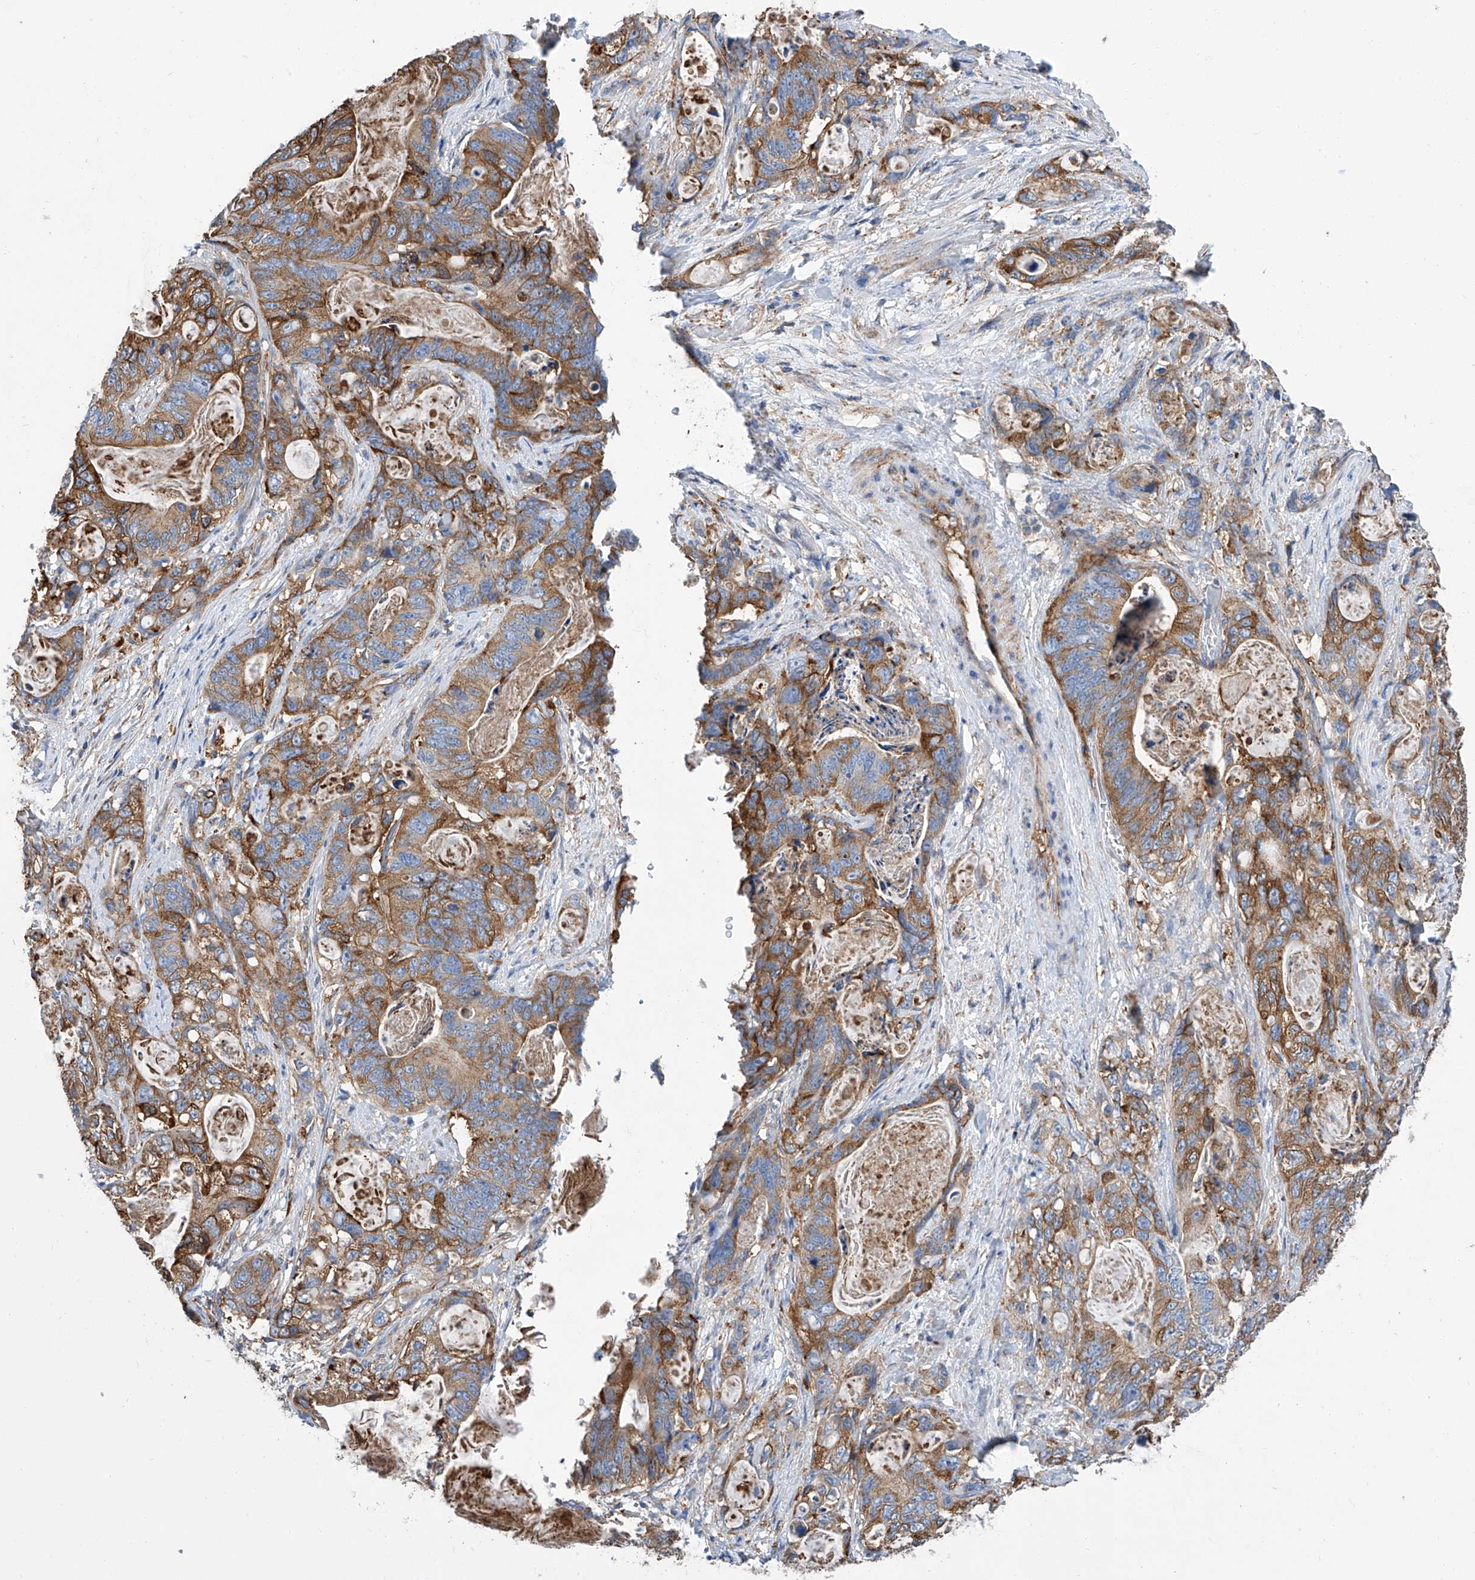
{"staining": {"intensity": "moderate", "quantity": ">75%", "location": "cytoplasmic/membranous"}, "tissue": "stomach cancer", "cell_type": "Tumor cells", "image_type": "cancer", "snomed": [{"axis": "morphology", "description": "Normal tissue, NOS"}, {"axis": "morphology", "description": "Adenocarcinoma, NOS"}, {"axis": "topography", "description": "Stomach"}], "caption": "Immunohistochemical staining of adenocarcinoma (stomach) shows medium levels of moderate cytoplasmic/membranous staining in approximately >75% of tumor cells. (Brightfield microscopy of DAB IHC at high magnification).", "gene": "GPT", "patient": {"sex": "female", "age": 89}}